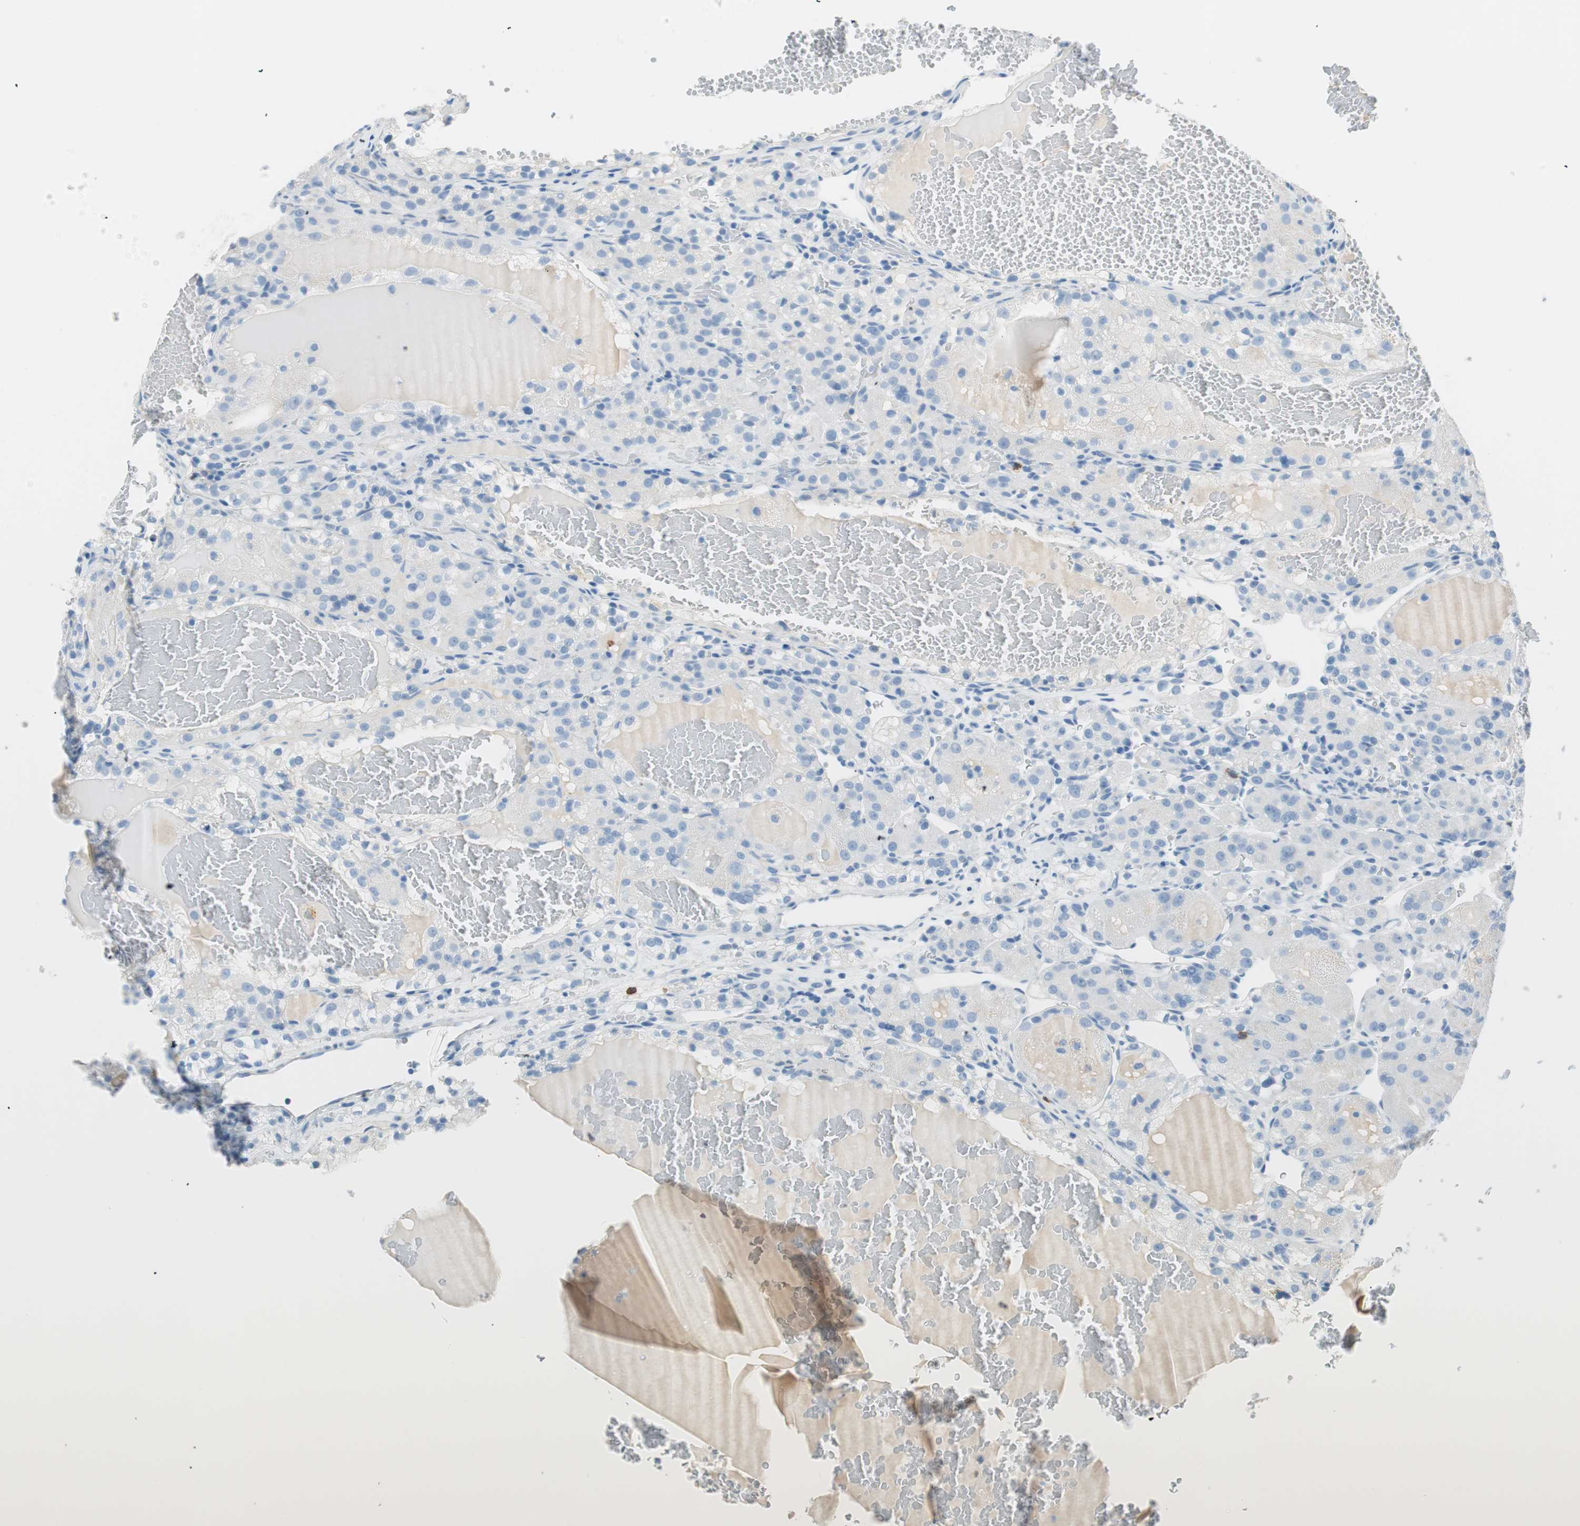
{"staining": {"intensity": "negative", "quantity": "none", "location": "none"}, "tissue": "renal cancer", "cell_type": "Tumor cells", "image_type": "cancer", "snomed": [{"axis": "morphology", "description": "Normal tissue, NOS"}, {"axis": "morphology", "description": "Adenocarcinoma, NOS"}, {"axis": "topography", "description": "Kidney"}], "caption": "Renal cancer stained for a protein using IHC demonstrates no positivity tumor cells.", "gene": "TNFRSF13C", "patient": {"sex": "male", "age": 61}}